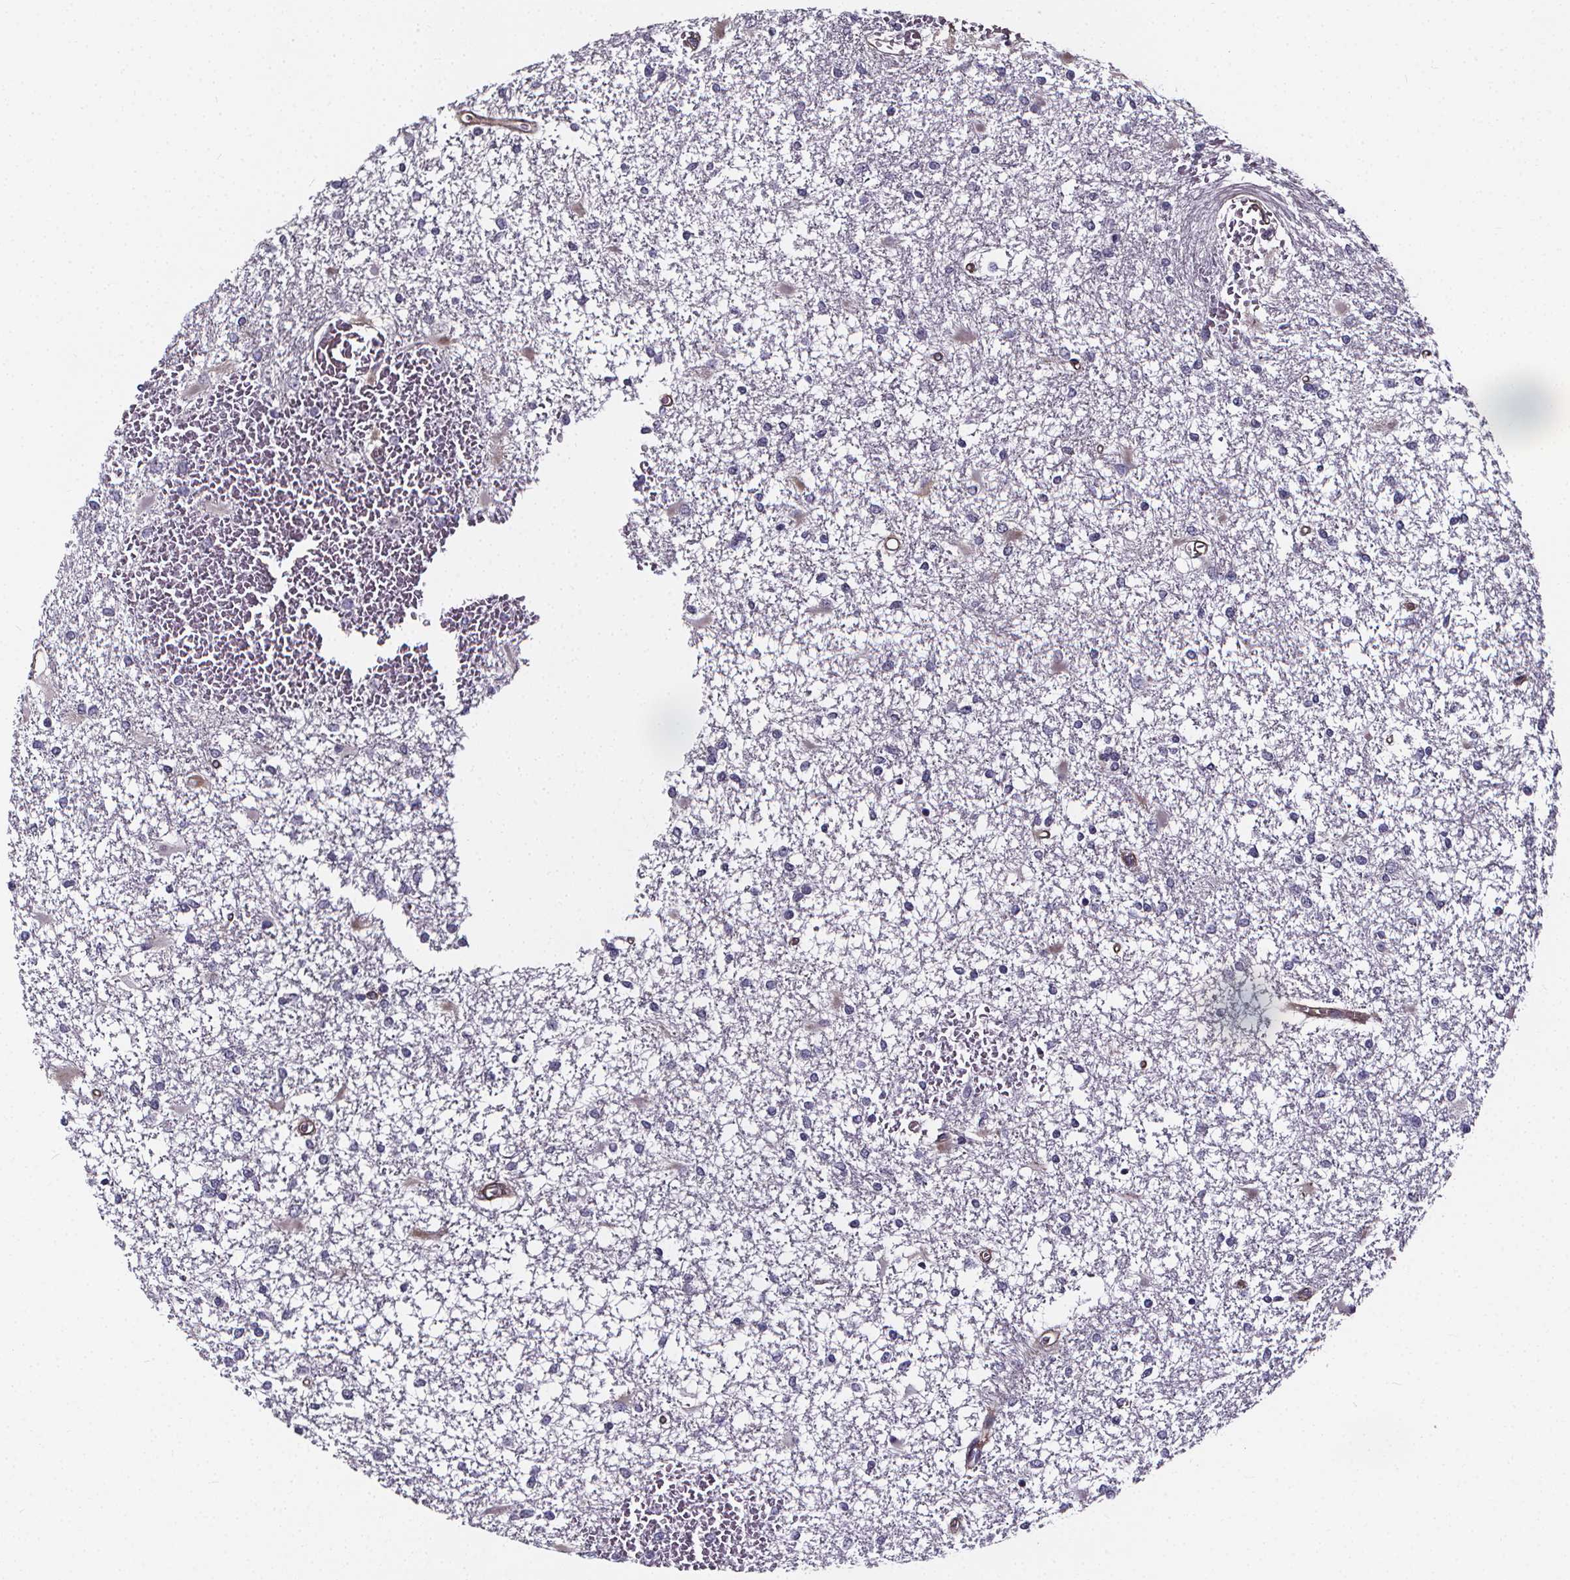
{"staining": {"intensity": "negative", "quantity": "none", "location": "none"}, "tissue": "glioma", "cell_type": "Tumor cells", "image_type": "cancer", "snomed": [{"axis": "morphology", "description": "Glioma, malignant, High grade"}, {"axis": "topography", "description": "Cerebral cortex"}], "caption": "High power microscopy image of an IHC photomicrograph of malignant high-grade glioma, revealing no significant positivity in tumor cells.", "gene": "AEBP1", "patient": {"sex": "male", "age": 79}}